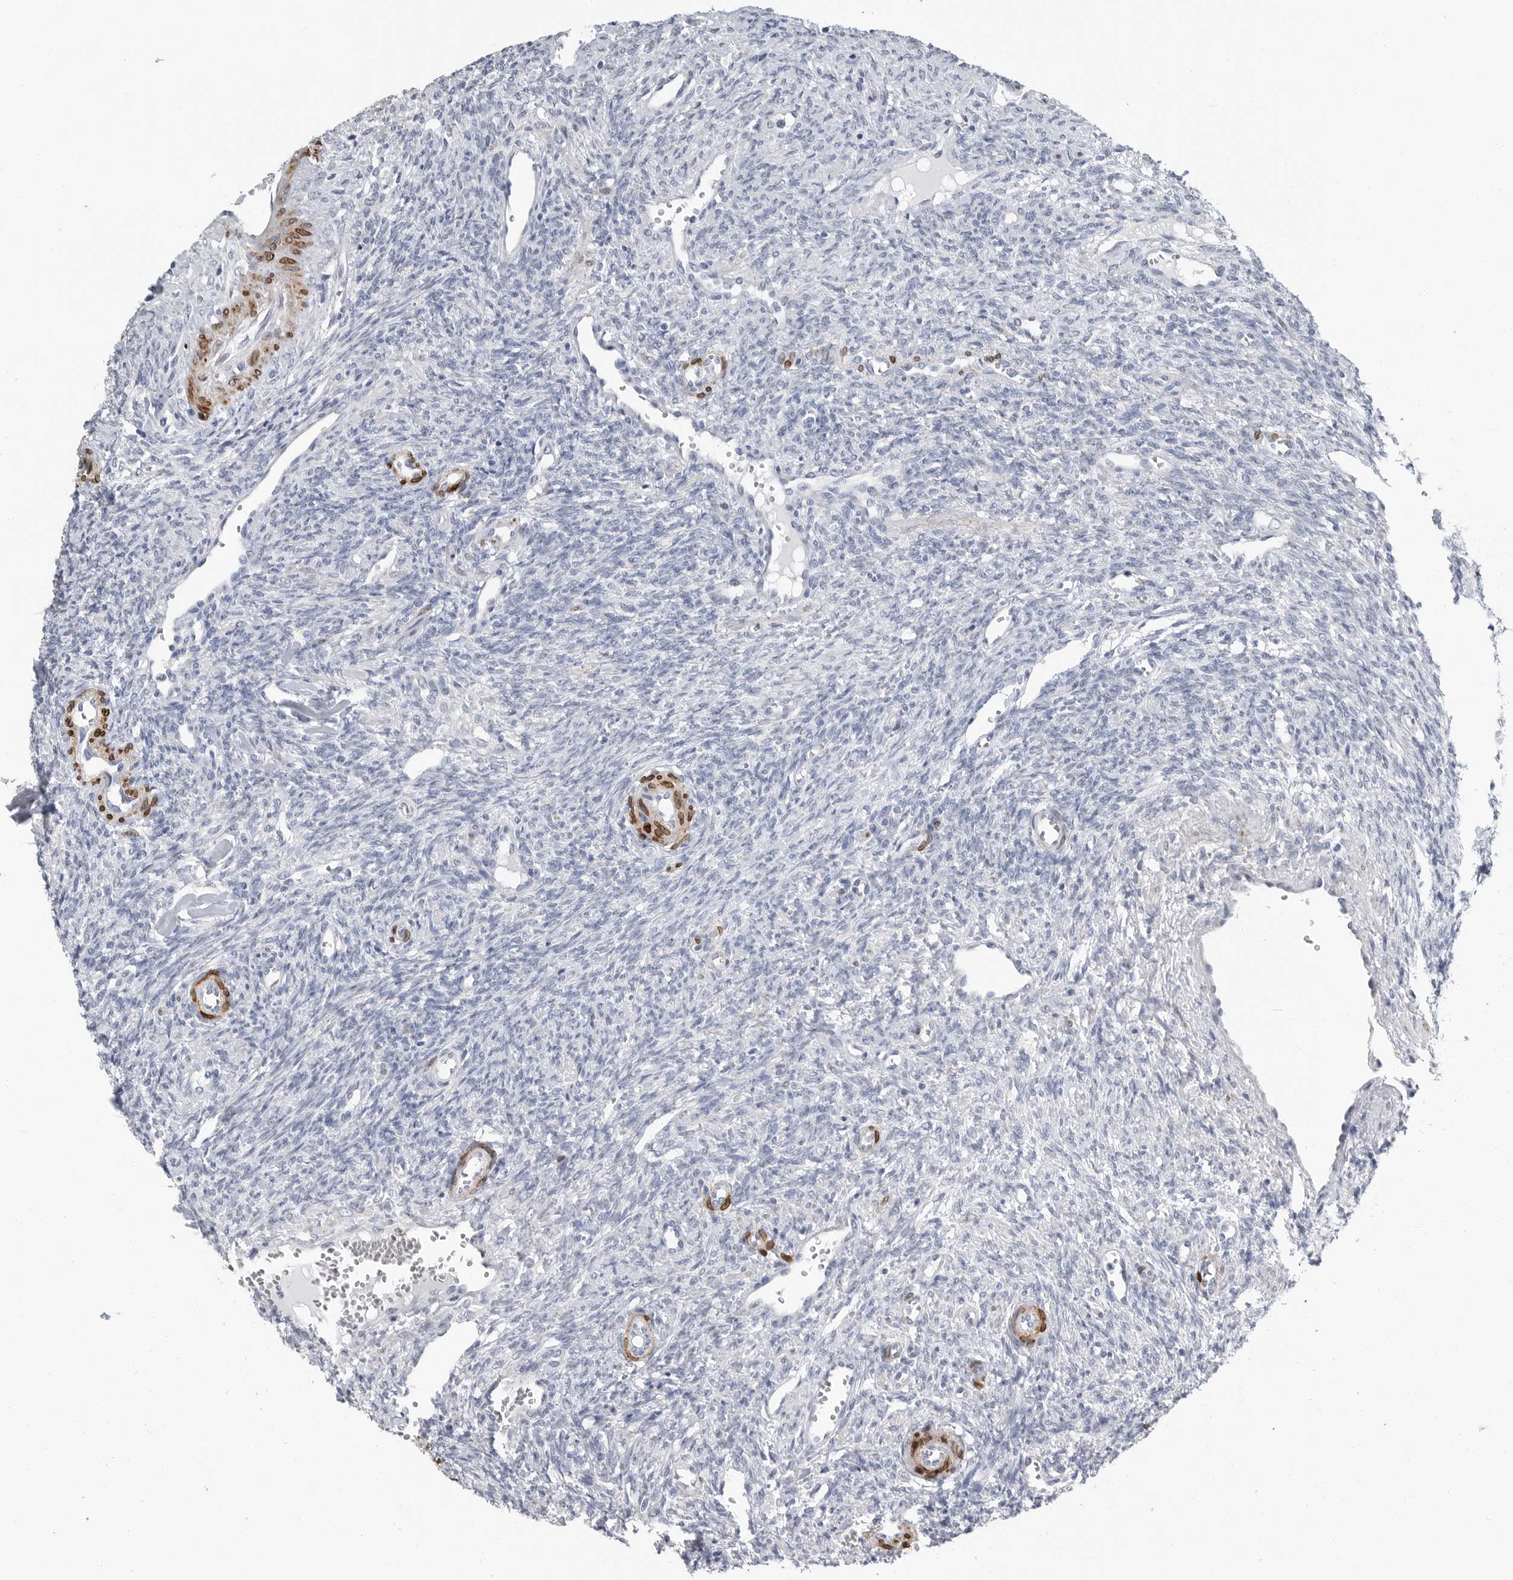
{"staining": {"intensity": "negative", "quantity": "none", "location": "none"}, "tissue": "ovary", "cell_type": "Ovarian stroma cells", "image_type": "normal", "snomed": [{"axis": "morphology", "description": "Normal tissue, NOS"}, {"axis": "topography", "description": "Ovary"}], "caption": "A histopathology image of ovary stained for a protein displays no brown staining in ovarian stroma cells. (DAB IHC, high magnification).", "gene": "PLN", "patient": {"sex": "female", "age": 41}}